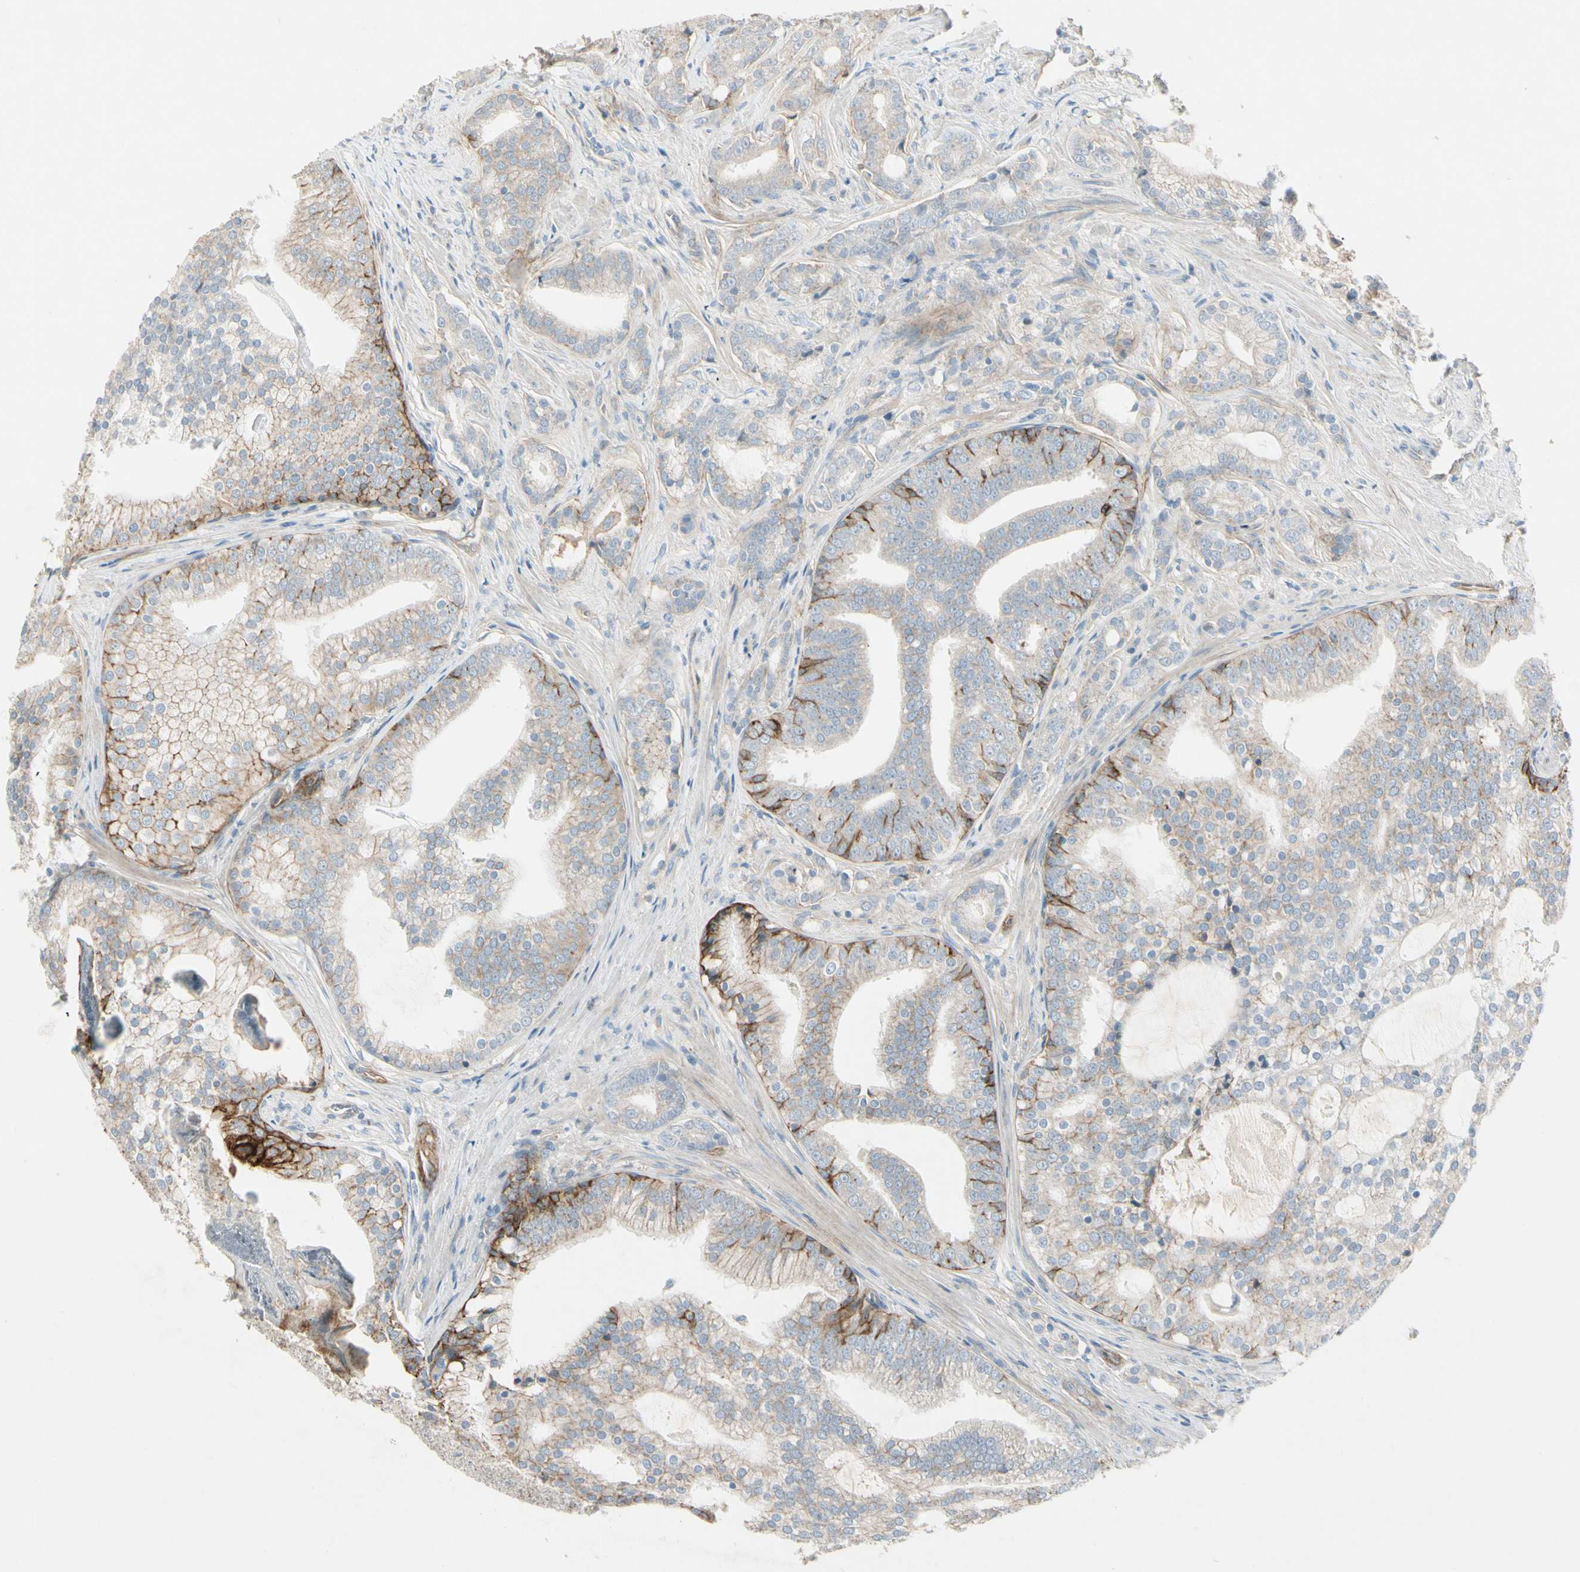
{"staining": {"intensity": "moderate", "quantity": "<25%", "location": "cytoplasmic/membranous"}, "tissue": "prostate cancer", "cell_type": "Tumor cells", "image_type": "cancer", "snomed": [{"axis": "morphology", "description": "Adenocarcinoma, Low grade"}, {"axis": "topography", "description": "Prostate"}], "caption": "A low amount of moderate cytoplasmic/membranous positivity is seen in approximately <25% of tumor cells in prostate adenocarcinoma (low-grade) tissue.", "gene": "ITGA3", "patient": {"sex": "male", "age": 58}}